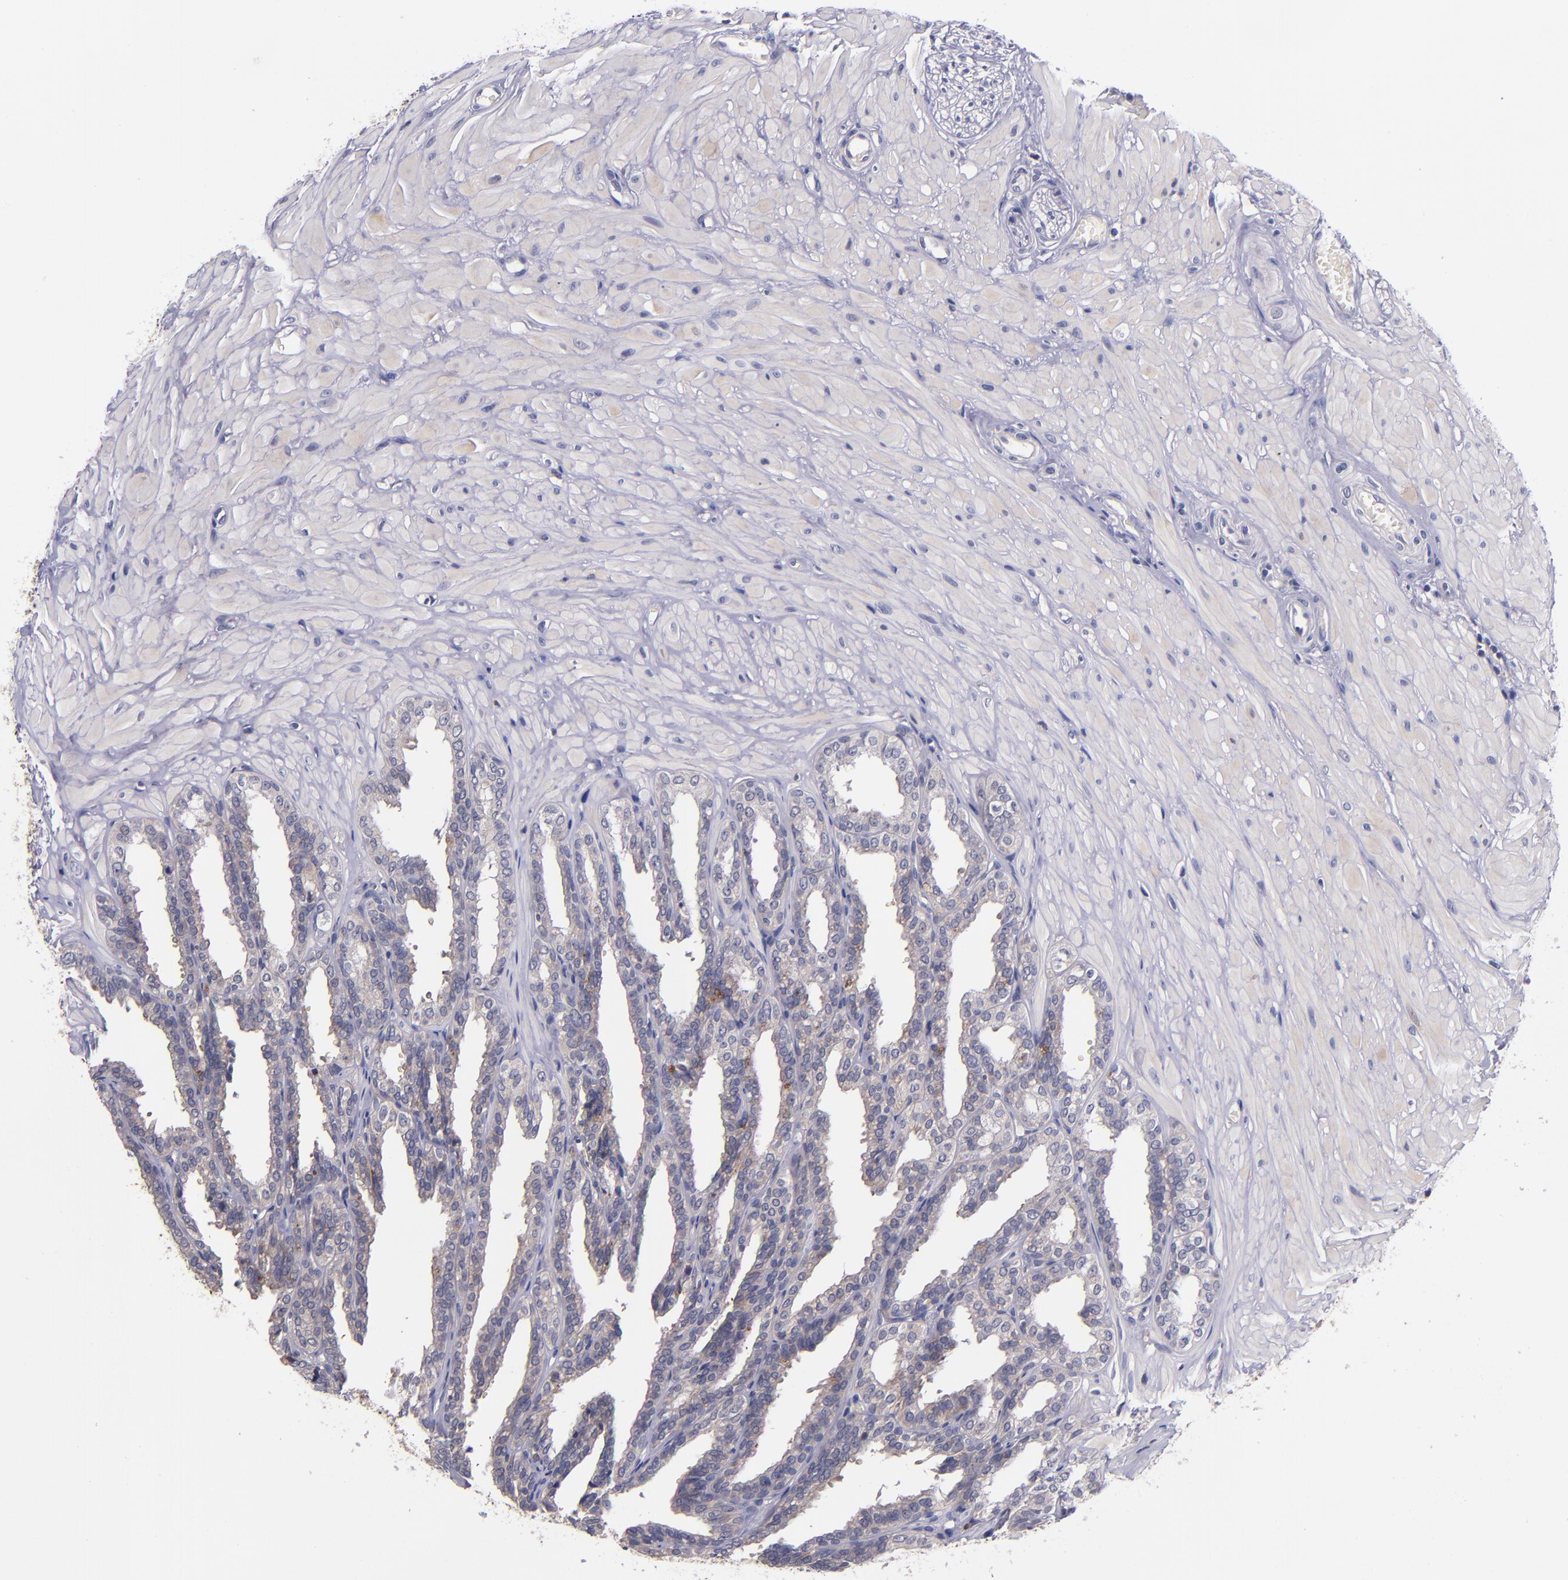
{"staining": {"intensity": "strong", "quantity": "25%-75%", "location": "cytoplasmic/membranous"}, "tissue": "seminal vesicle", "cell_type": "Glandular cells", "image_type": "normal", "snomed": [{"axis": "morphology", "description": "Normal tissue, NOS"}, {"axis": "topography", "description": "Seminal veicle"}], "caption": "Immunohistochemical staining of benign seminal vesicle exhibits strong cytoplasmic/membranous protein positivity in about 25%-75% of glandular cells. The staining is performed using DAB brown chromogen to label protein expression. The nuclei are counter-stained blue using hematoxylin.", "gene": "RBP4", "patient": {"sex": "male", "age": 26}}